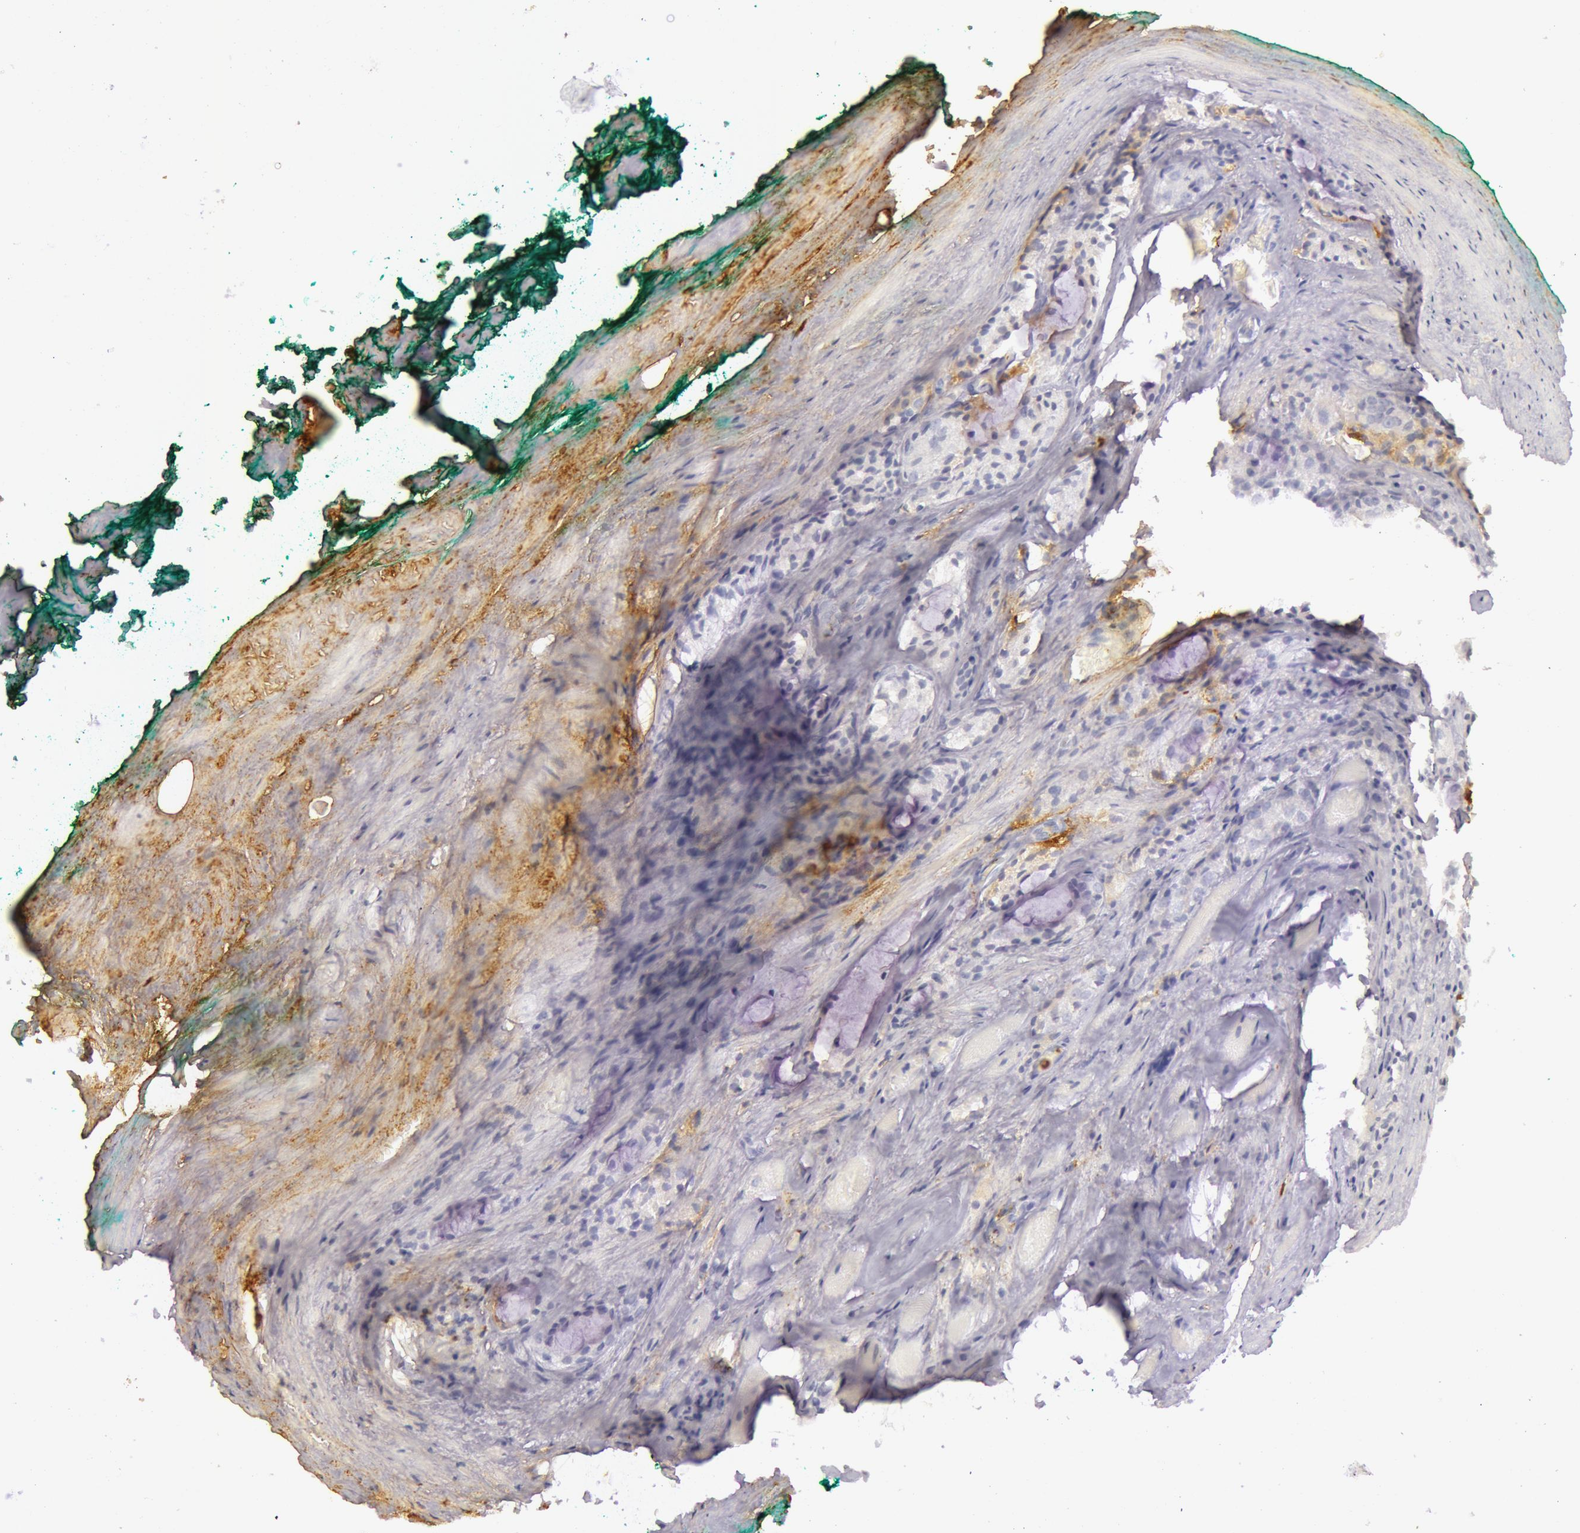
{"staining": {"intensity": "negative", "quantity": "none", "location": "none"}, "tissue": "prostate cancer", "cell_type": "Tumor cells", "image_type": "cancer", "snomed": [{"axis": "morphology", "description": "Adenocarcinoma, Medium grade"}, {"axis": "topography", "description": "Prostate"}], "caption": "The image exhibits no significant staining in tumor cells of prostate medium-grade adenocarcinoma.", "gene": "C4BPA", "patient": {"sex": "male", "age": 60}}